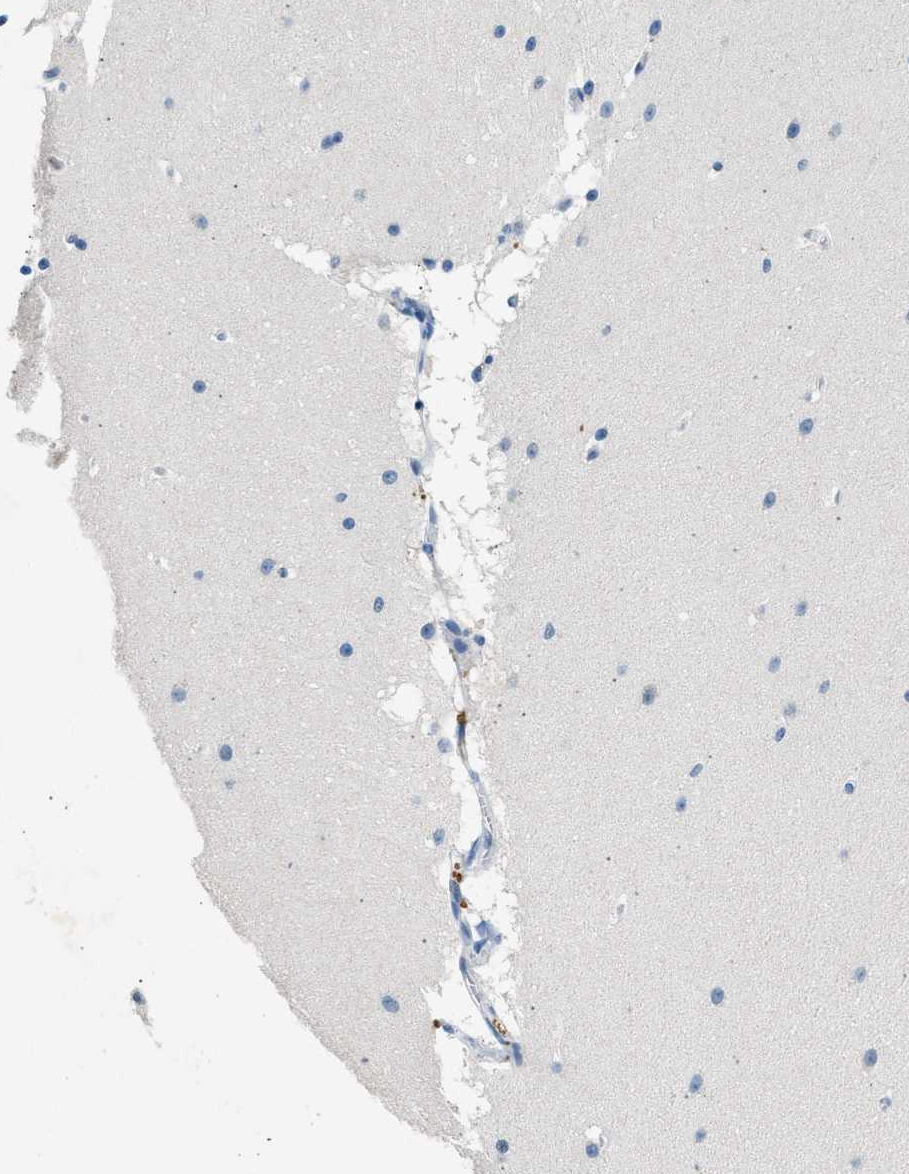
{"staining": {"intensity": "negative", "quantity": "none", "location": "none"}, "tissue": "cerebellum", "cell_type": "Cells in granular layer", "image_type": "normal", "snomed": [{"axis": "morphology", "description": "Normal tissue, NOS"}, {"axis": "topography", "description": "Cerebellum"}], "caption": "IHC image of normal human cerebellum stained for a protein (brown), which displays no expression in cells in granular layer. (Immunohistochemistry (ihc), brightfield microscopy, high magnification).", "gene": "CFAP20", "patient": {"sex": "female", "age": 19}}